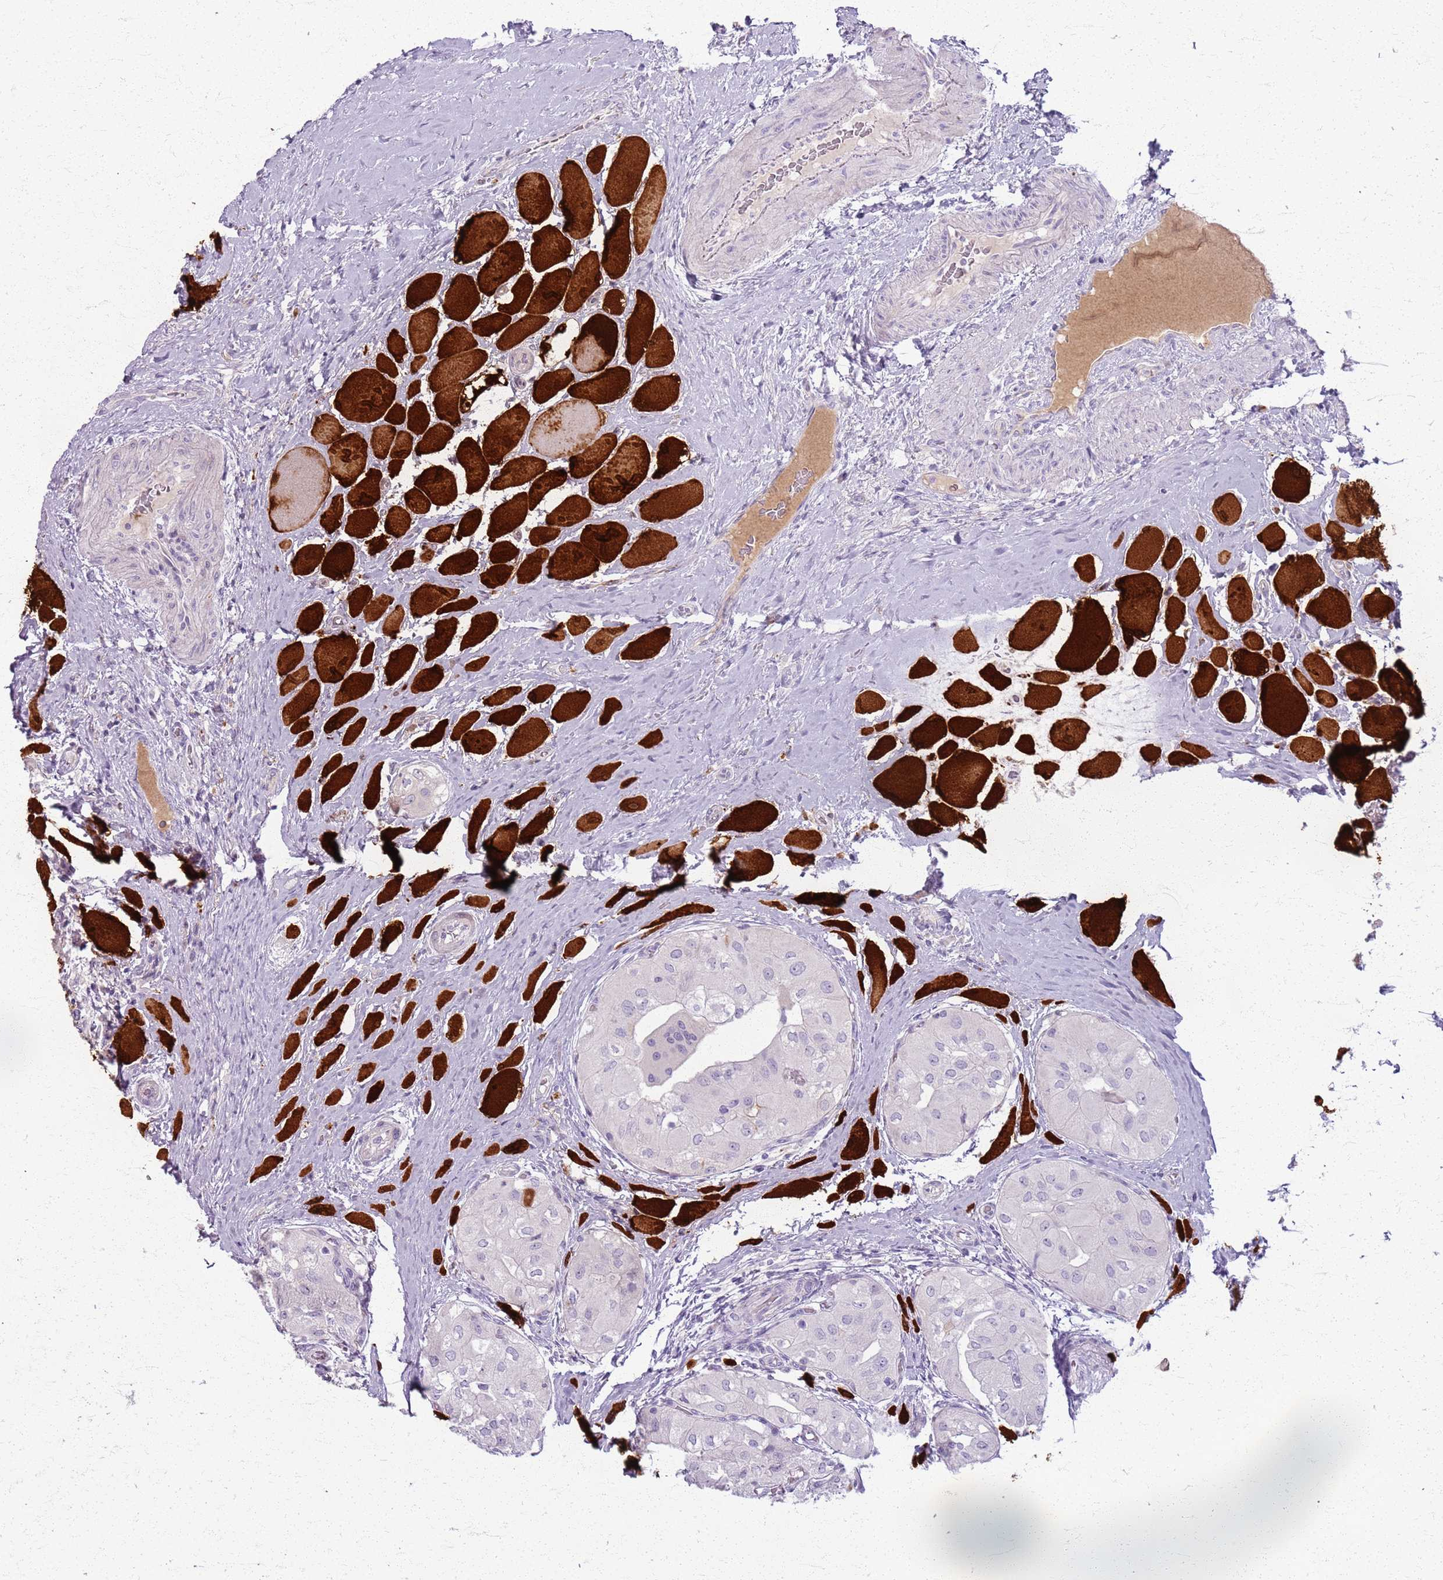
{"staining": {"intensity": "negative", "quantity": "none", "location": "none"}, "tissue": "thyroid cancer", "cell_type": "Tumor cells", "image_type": "cancer", "snomed": [{"axis": "morphology", "description": "Papillary adenocarcinoma, NOS"}, {"axis": "topography", "description": "Thyroid gland"}], "caption": "Immunohistochemical staining of human thyroid cancer reveals no significant expression in tumor cells. The staining was performed using DAB (3,3'-diaminobenzidine) to visualize the protein expression in brown, while the nuclei were stained in blue with hematoxylin (Magnification: 20x).", "gene": "CSRP3", "patient": {"sex": "female", "age": 59}}